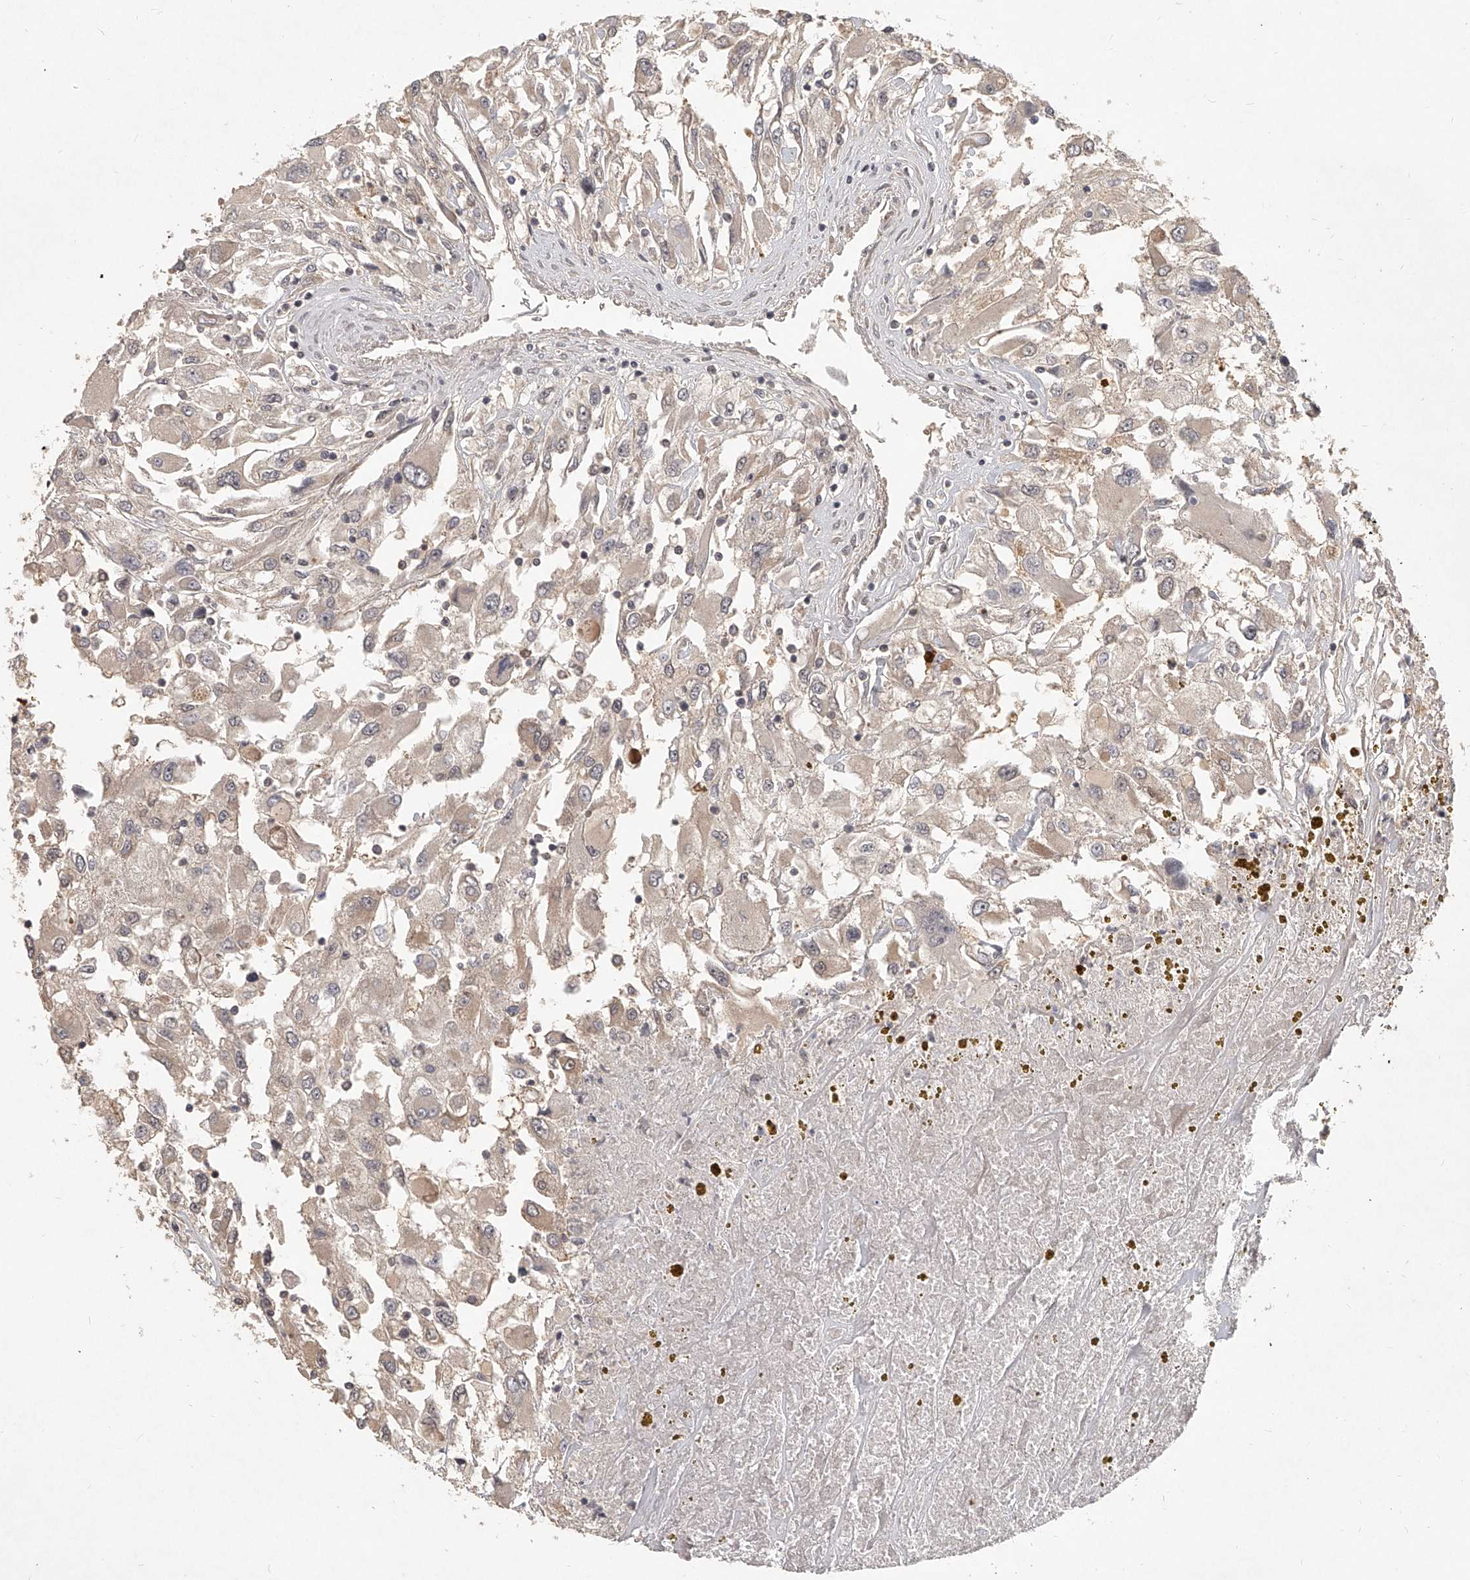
{"staining": {"intensity": "weak", "quantity": "25%-75%", "location": "cytoplasmic/membranous"}, "tissue": "renal cancer", "cell_type": "Tumor cells", "image_type": "cancer", "snomed": [{"axis": "morphology", "description": "Adenocarcinoma, NOS"}, {"axis": "topography", "description": "Kidney"}], "caption": "Immunohistochemistry of human renal adenocarcinoma shows low levels of weak cytoplasmic/membranous staining in approximately 25%-75% of tumor cells. The staining is performed using DAB brown chromogen to label protein expression. The nuclei are counter-stained blue using hematoxylin.", "gene": "SLC37A1", "patient": {"sex": "female", "age": 52}}